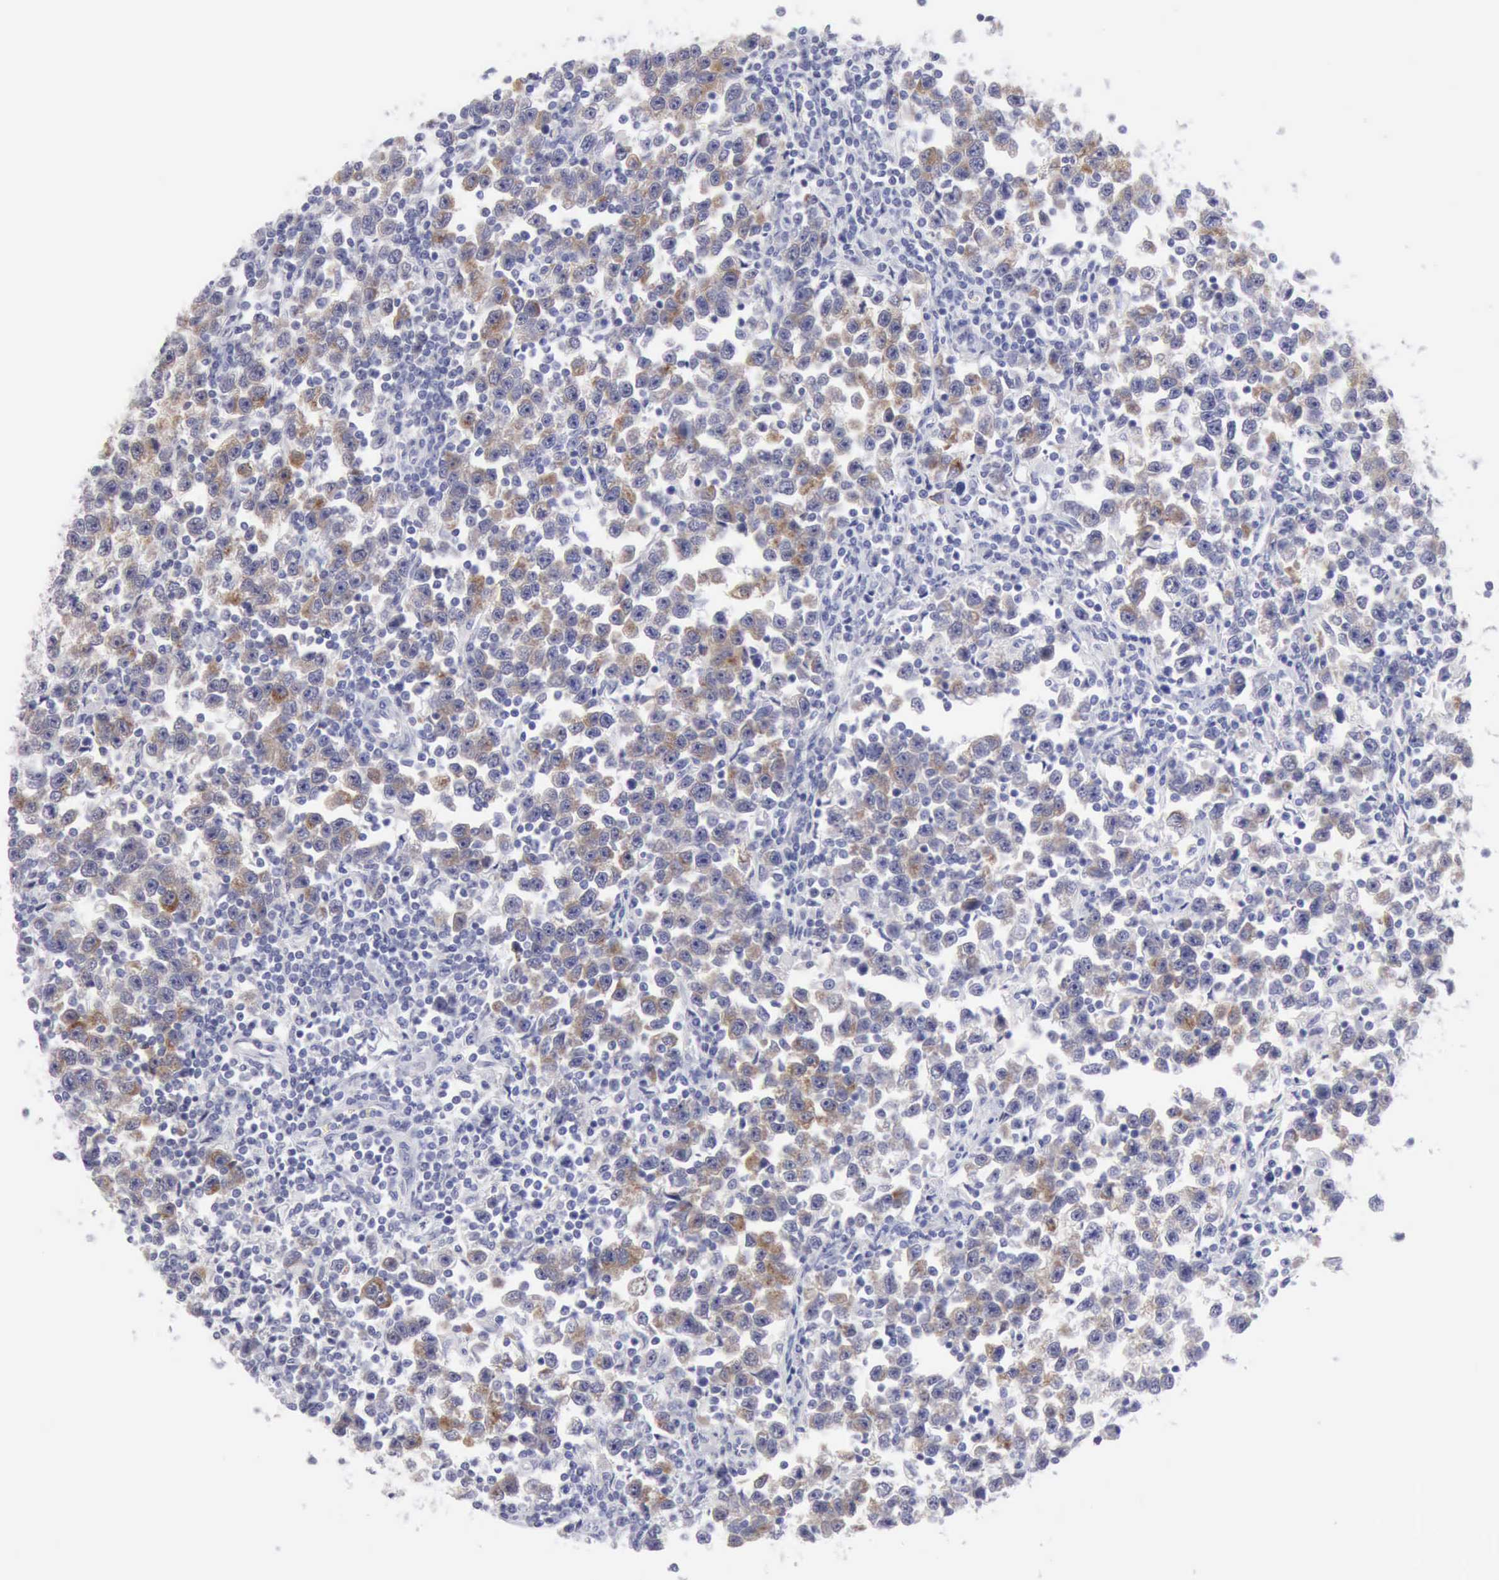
{"staining": {"intensity": "moderate", "quantity": "25%-75%", "location": "cytoplasmic/membranous"}, "tissue": "testis cancer", "cell_type": "Tumor cells", "image_type": "cancer", "snomed": [{"axis": "morphology", "description": "Seminoma, NOS"}, {"axis": "topography", "description": "Testis"}], "caption": "Protein analysis of testis cancer tissue demonstrates moderate cytoplasmic/membranous staining in approximately 25%-75% of tumor cells.", "gene": "ANGEL1", "patient": {"sex": "male", "age": 43}}